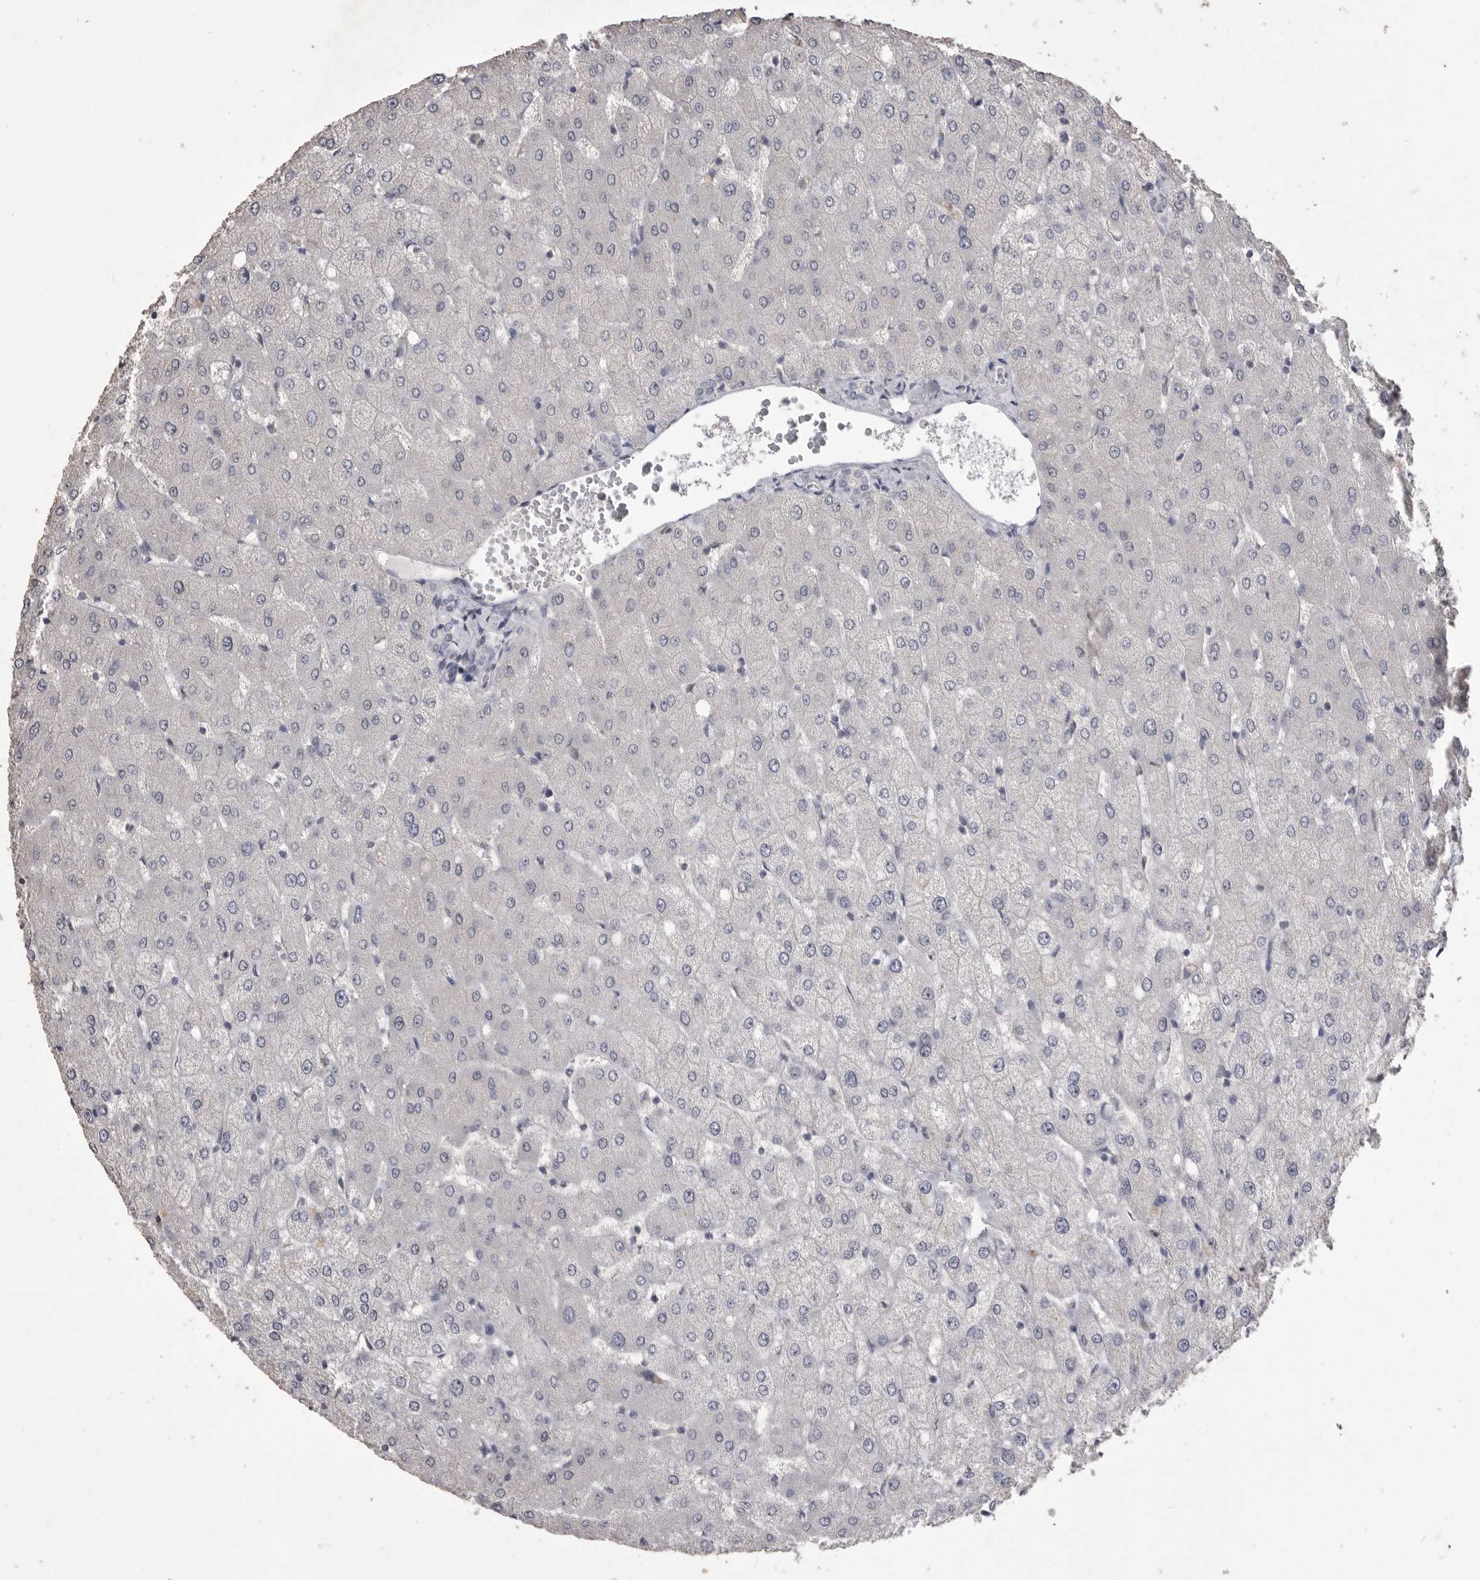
{"staining": {"intensity": "negative", "quantity": "none", "location": "none"}, "tissue": "liver", "cell_type": "Cholangiocytes", "image_type": "normal", "snomed": [{"axis": "morphology", "description": "Normal tissue, NOS"}, {"axis": "topography", "description": "Liver"}], "caption": "This micrograph is of normal liver stained with immunohistochemistry to label a protein in brown with the nuclei are counter-stained blue. There is no staining in cholangiocytes.", "gene": "MMP7", "patient": {"sex": "female", "age": 54}}